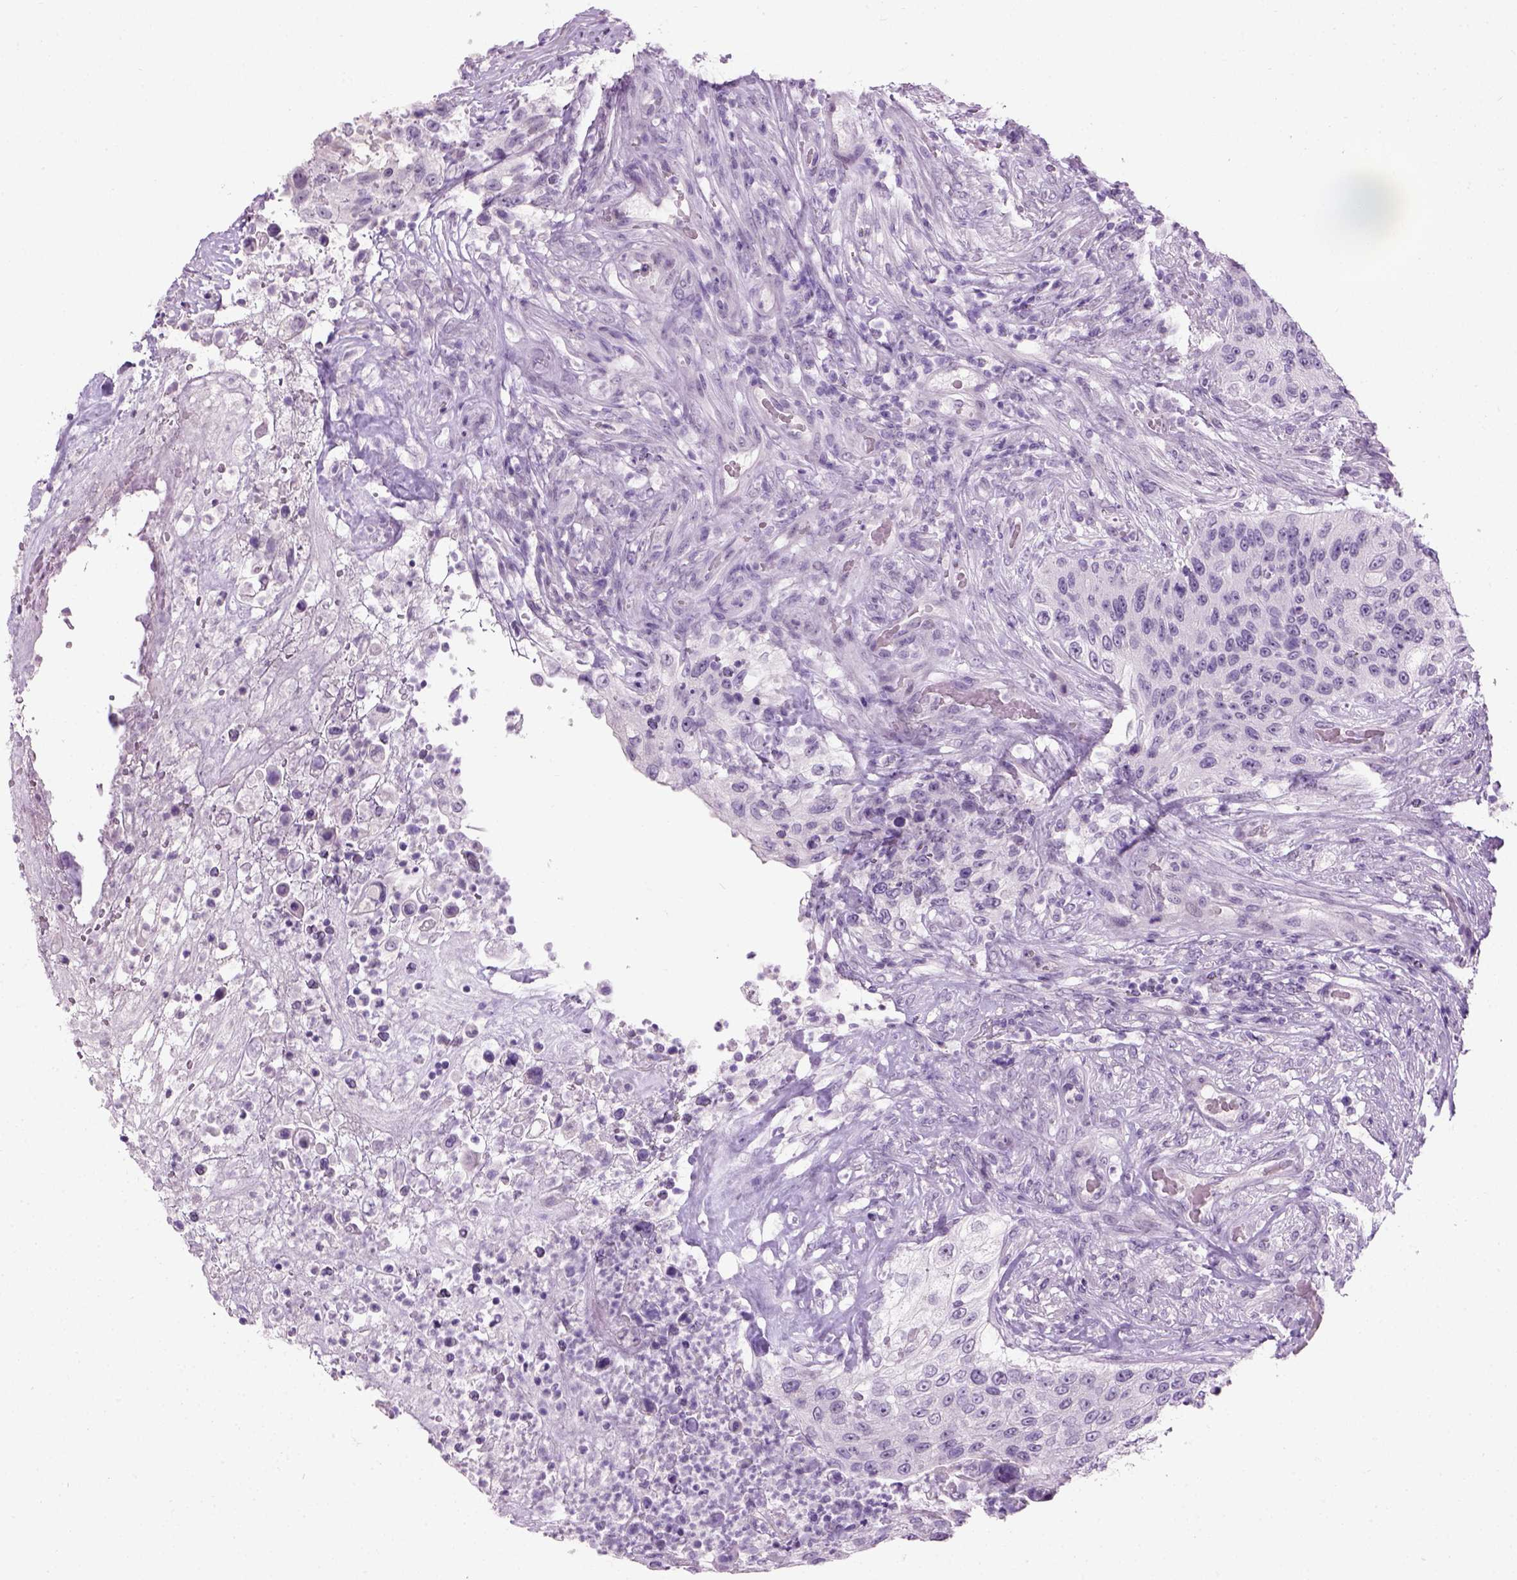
{"staining": {"intensity": "negative", "quantity": "none", "location": "none"}, "tissue": "urothelial cancer", "cell_type": "Tumor cells", "image_type": "cancer", "snomed": [{"axis": "morphology", "description": "Urothelial carcinoma, High grade"}, {"axis": "topography", "description": "Urinary bladder"}], "caption": "This is a micrograph of immunohistochemistry staining of high-grade urothelial carcinoma, which shows no positivity in tumor cells.", "gene": "GABRB2", "patient": {"sex": "female", "age": 60}}